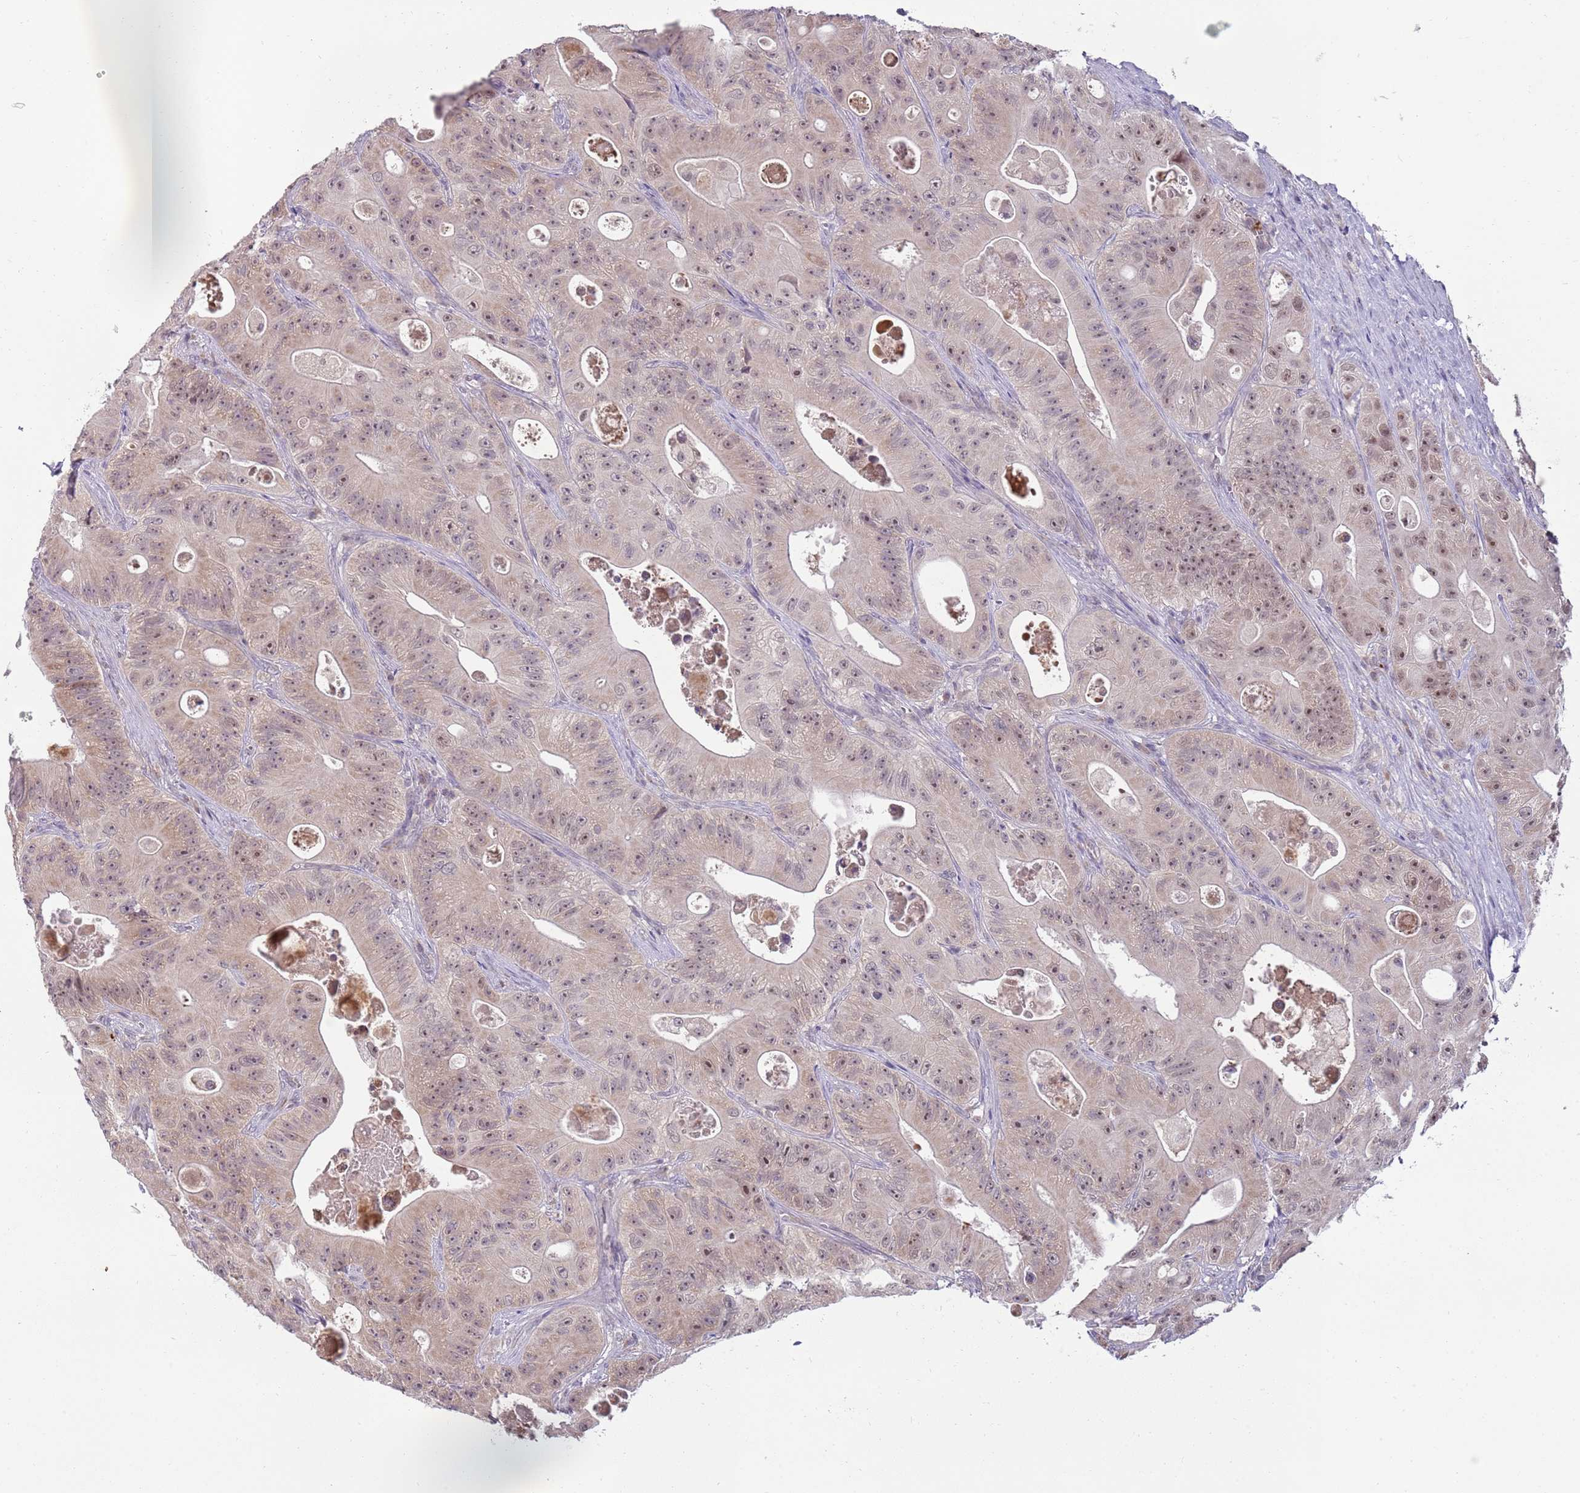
{"staining": {"intensity": "moderate", "quantity": ">75%", "location": "nuclear"}, "tissue": "colorectal cancer", "cell_type": "Tumor cells", "image_type": "cancer", "snomed": [{"axis": "morphology", "description": "Adenocarcinoma, NOS"}, {"axis": "topography", "description": "Colon"}], "caption": "Human colorectal adenocarcinoma stained with a protein marker demonstrates moderate staining in tumor cells.", "gene": "NBPF6", "patient": {"sex": "female", "age": 46}}